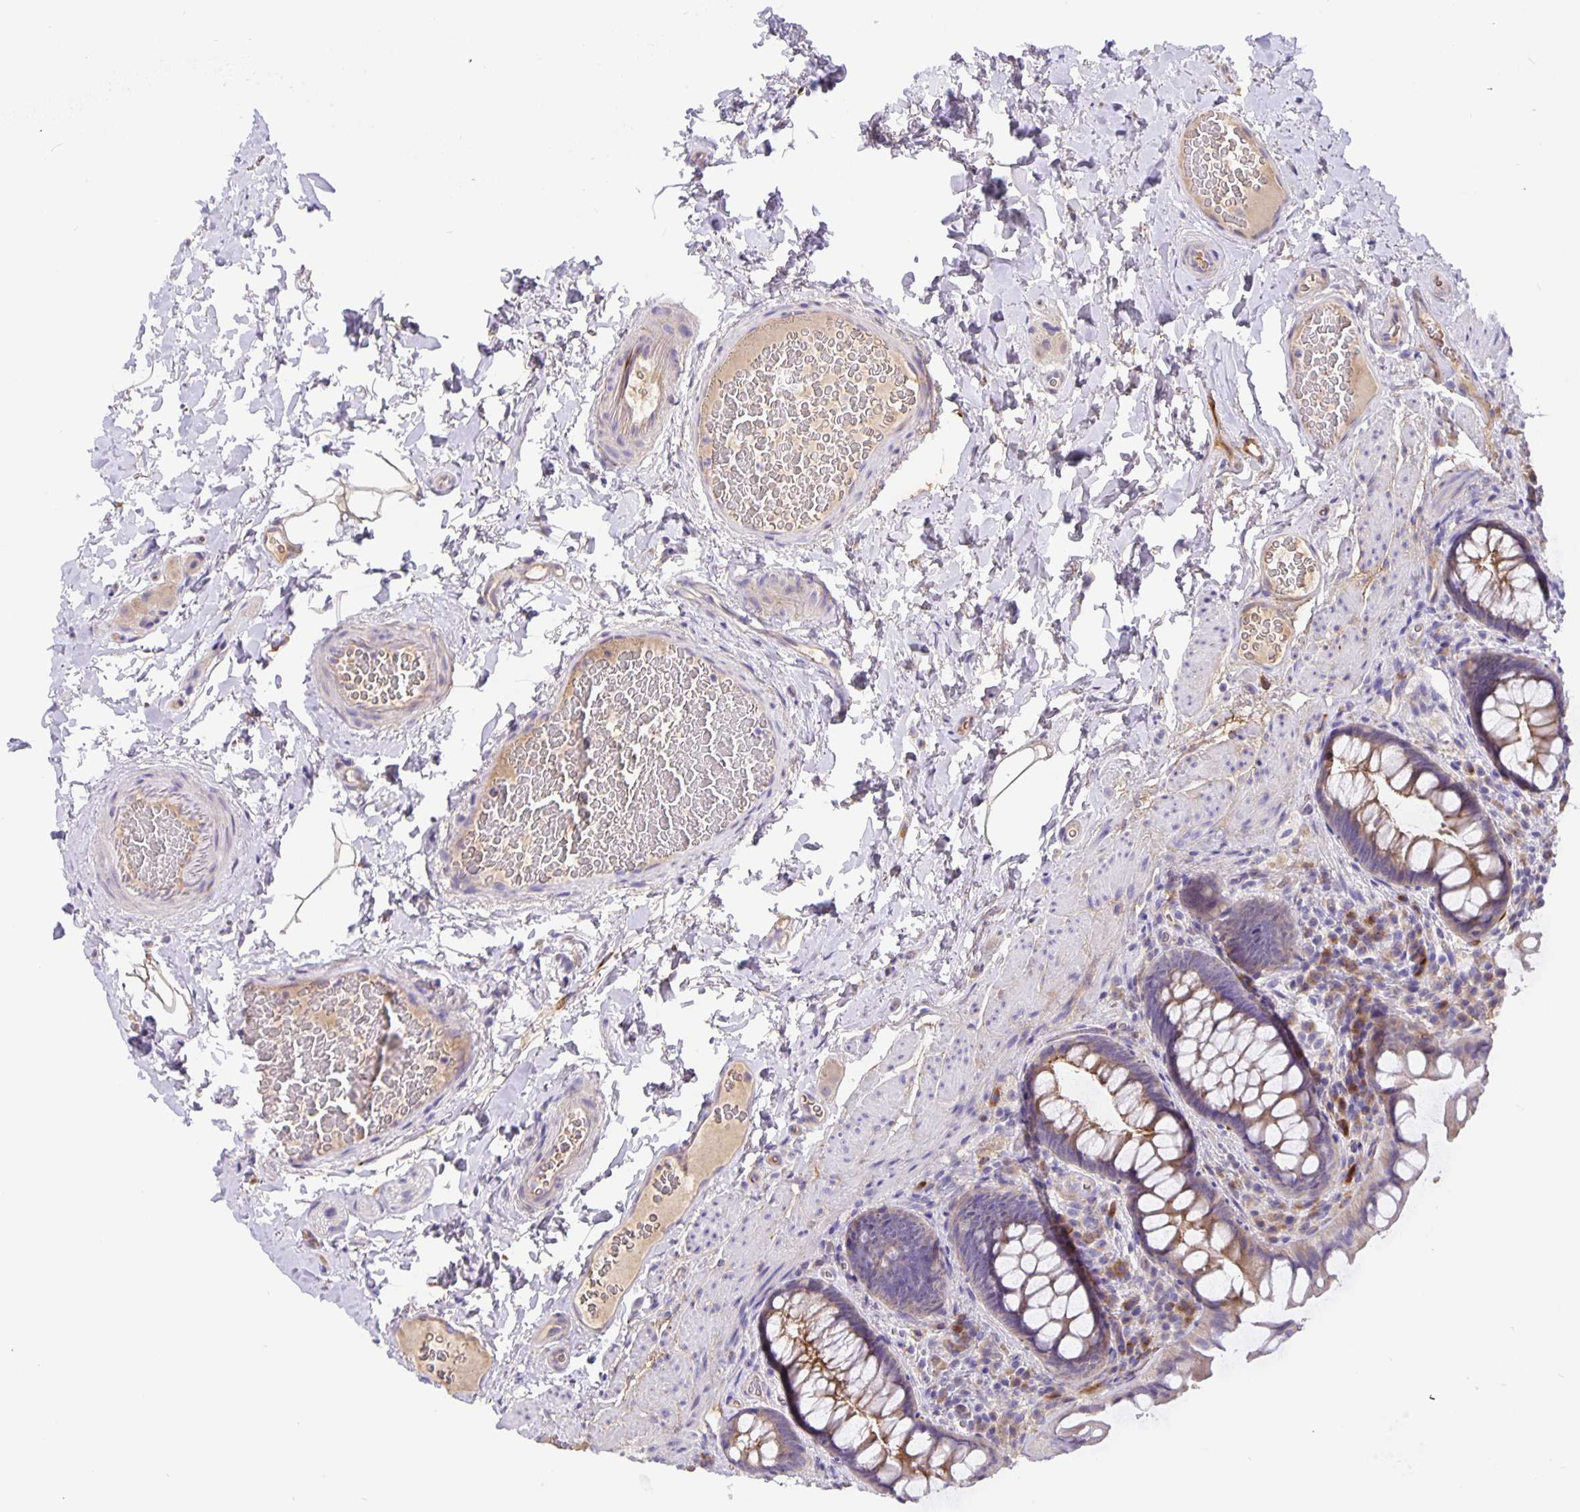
{"staining": {"intensity": "moderate", "quantity": "<25%", "location": "cytoplasmic/membranous"}, "tissue": "rectum", "cell_type": "Glandular cells", "image_type": "normal", "snomed": [{"axis": "morphology", "description": "Normal tissue, NOS"}, {"axis": "topography", "description": "Rectum"}], "caption": "The histopathology image shows staining of benign rectum, revealing moderate cytoplasmic/membranous protein positivity (brown color) within glandular cells. Nuclei are stained in blue.", "gene": "EML6", "patient": {"sex": "female", "age": 69}}